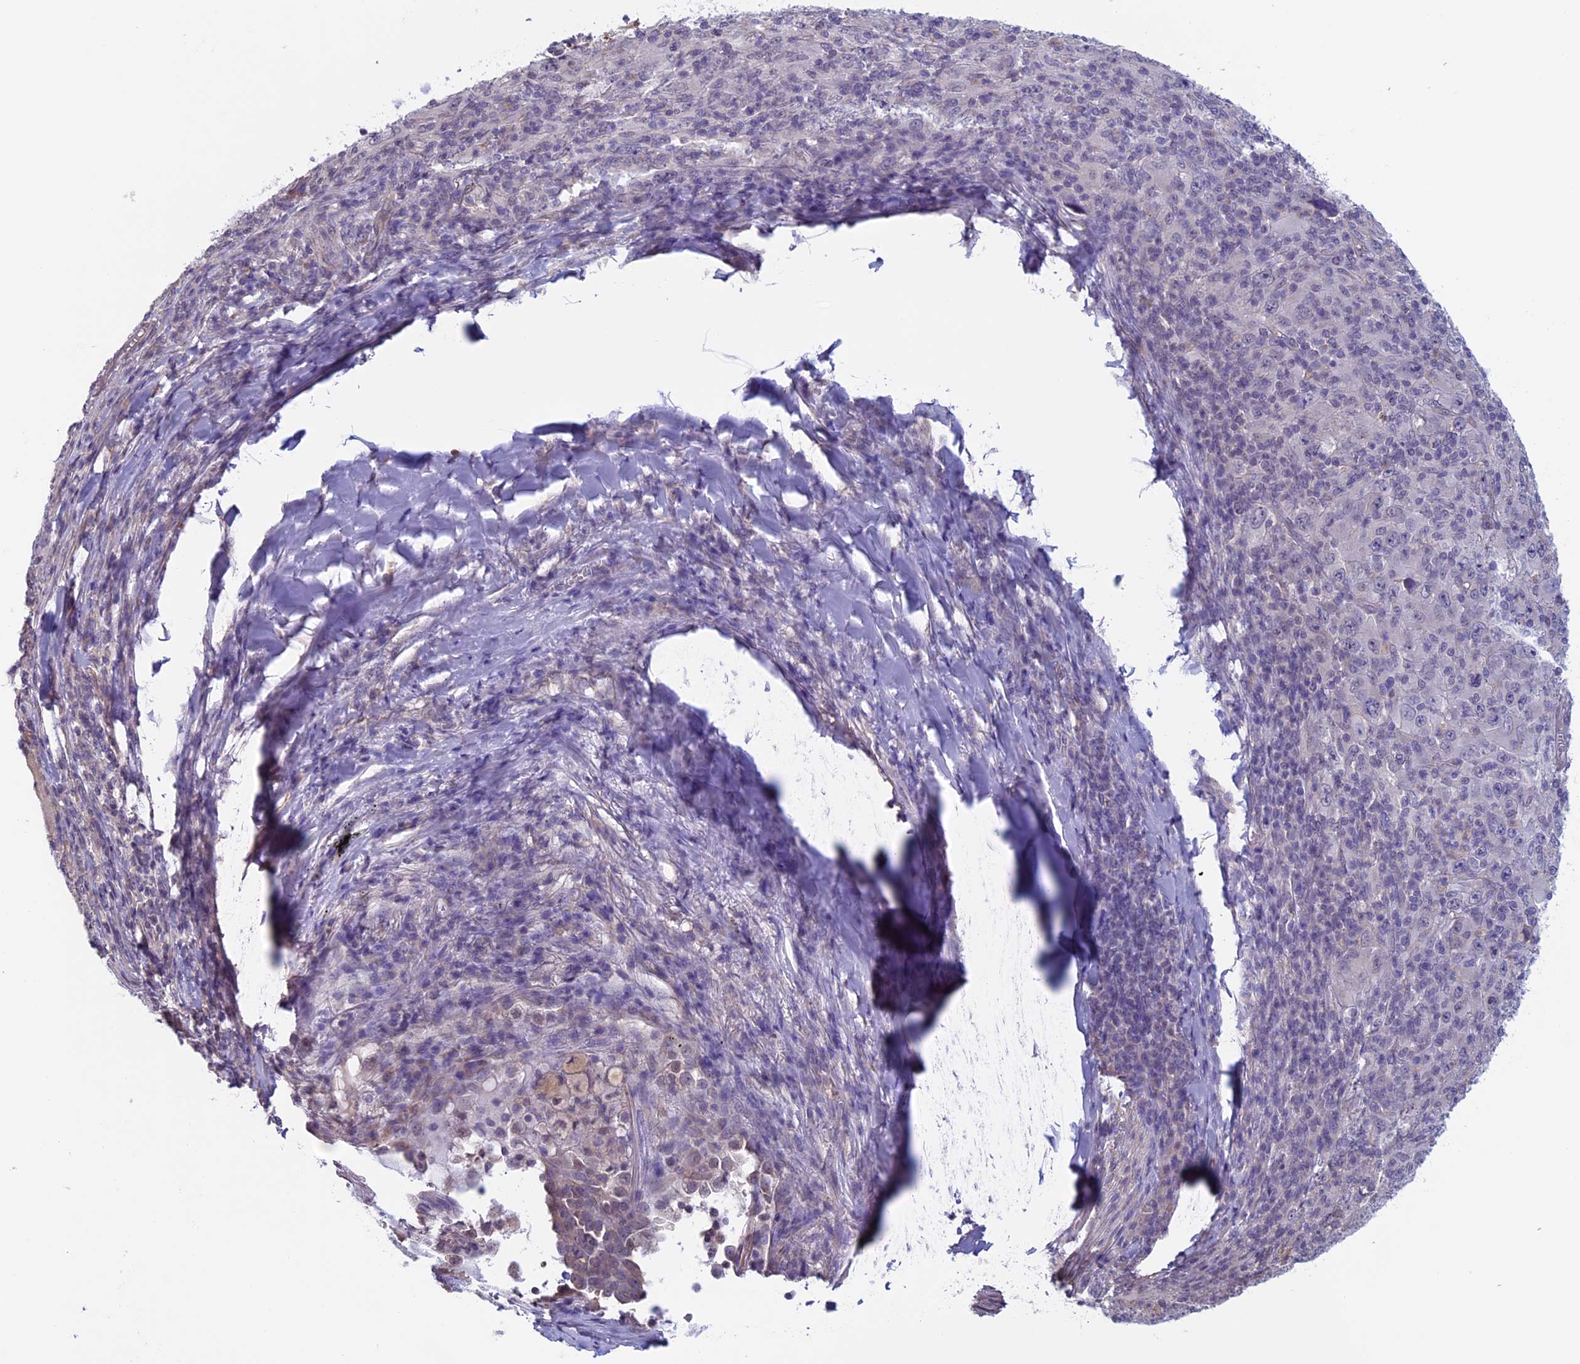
{"staining": {"intensity": "negative", "quantity": "none", "location": "none"}, "tissue": "melanoma", "cell_type": "Tumor cells", "image_type": "cancer", "snomed": [{"axis": "morphology", "description": "Malignant melanoma, Metastatic site"}, {"axis": "topography", "description": "Skin"}], "caption": "High power microscopy histopathology image of an IHC micrograph of melanoma, revealing no significant positivity in tumor cells.", "gene": "SLC1A6", "patient": {"sex": "female", "age": 56}}